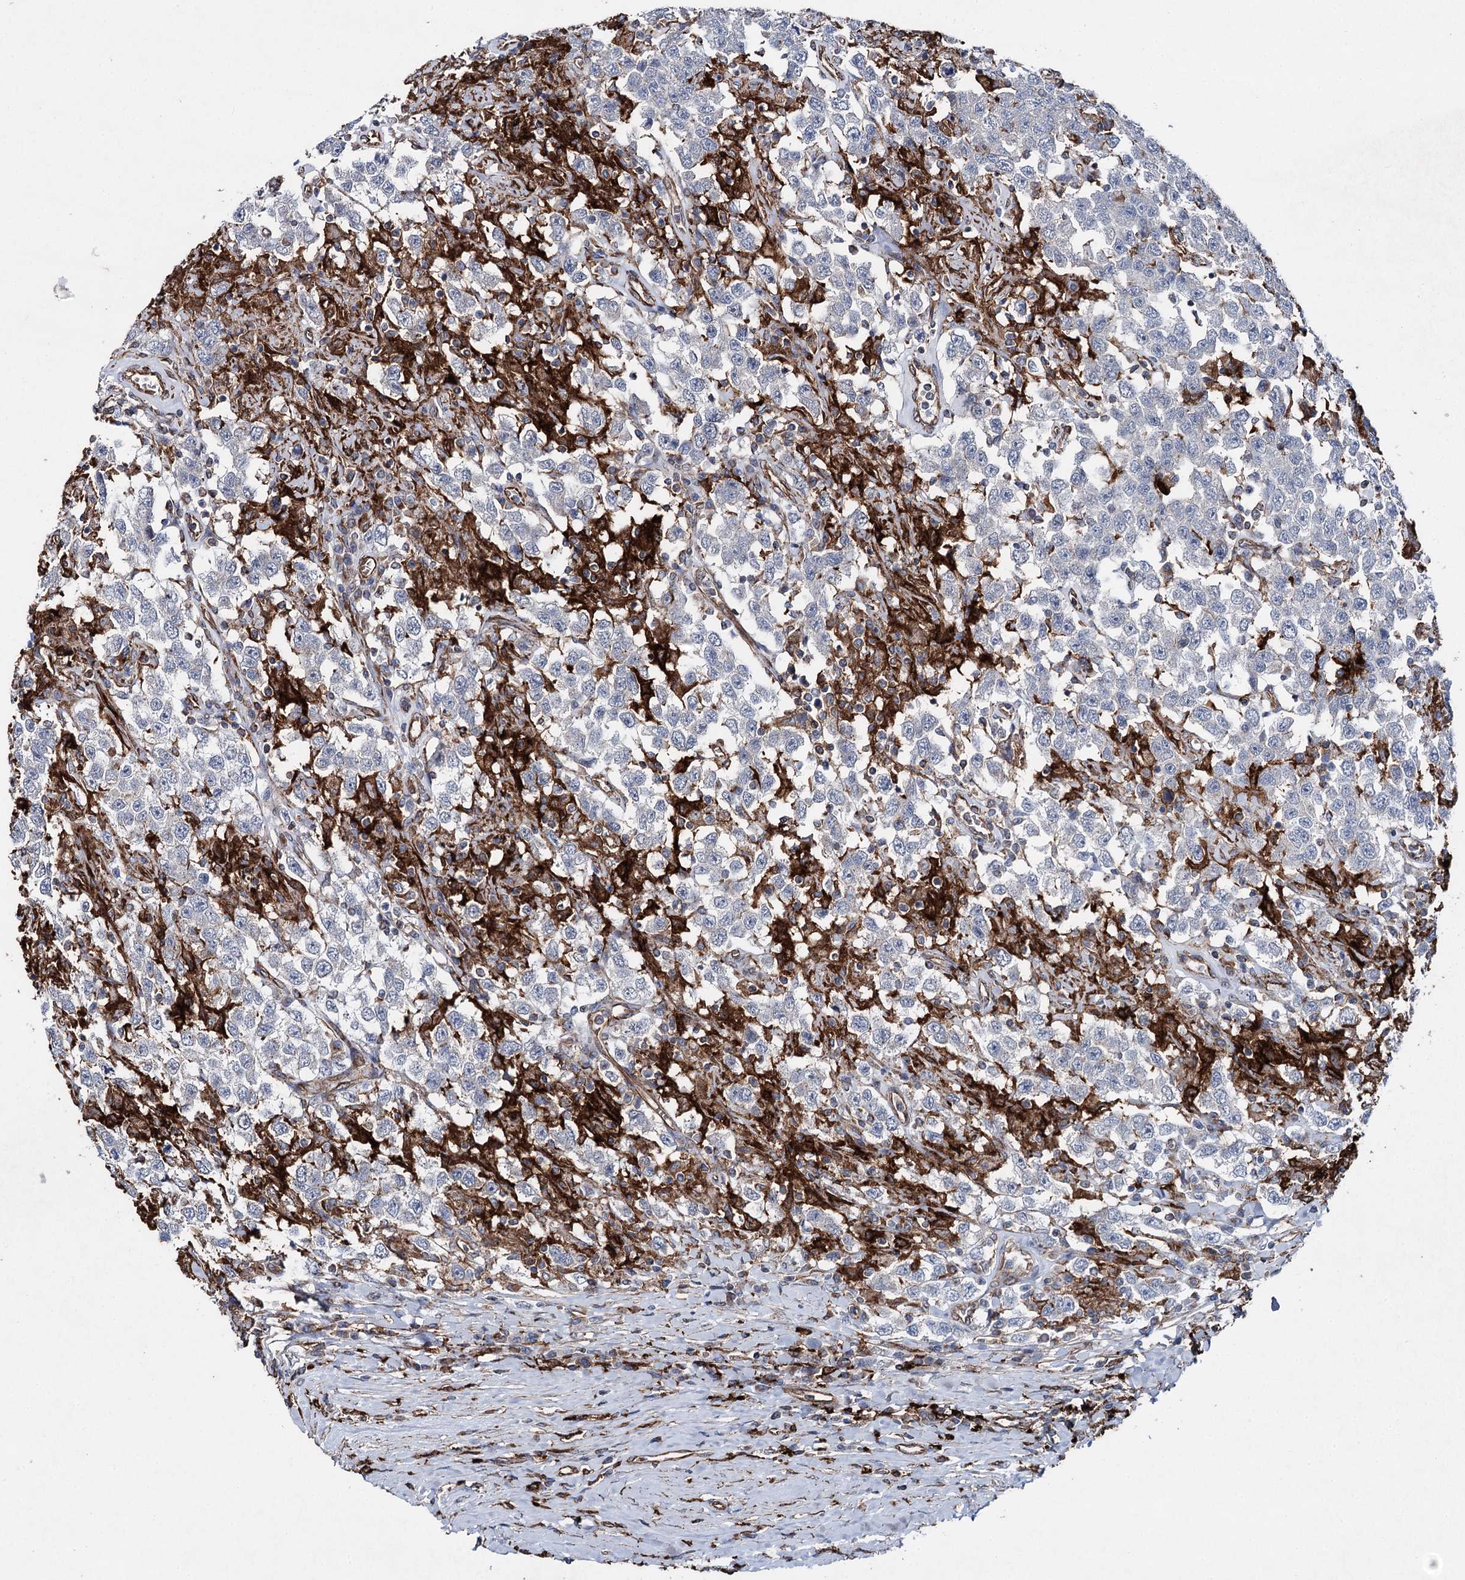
{"staining": {"intensity": "negative", "quantity": "none", "location": "none"}, "tissue": "testis cancer", "cell_type": "Tumor cells", "image_type": "cancer", "snomed": [{"axis": "morphology", "description": "Seminoma, NOS"}, {"axis": "topography", "description": "Testis"}], "caption": "This is a photomicrograph of immunohistochemistry (IHC) staining of testis cancer (seminoma), which shows no expression in tumor cells.", "gene": "CLEC4M", "patient": {"sex": "male", "age": 41}}